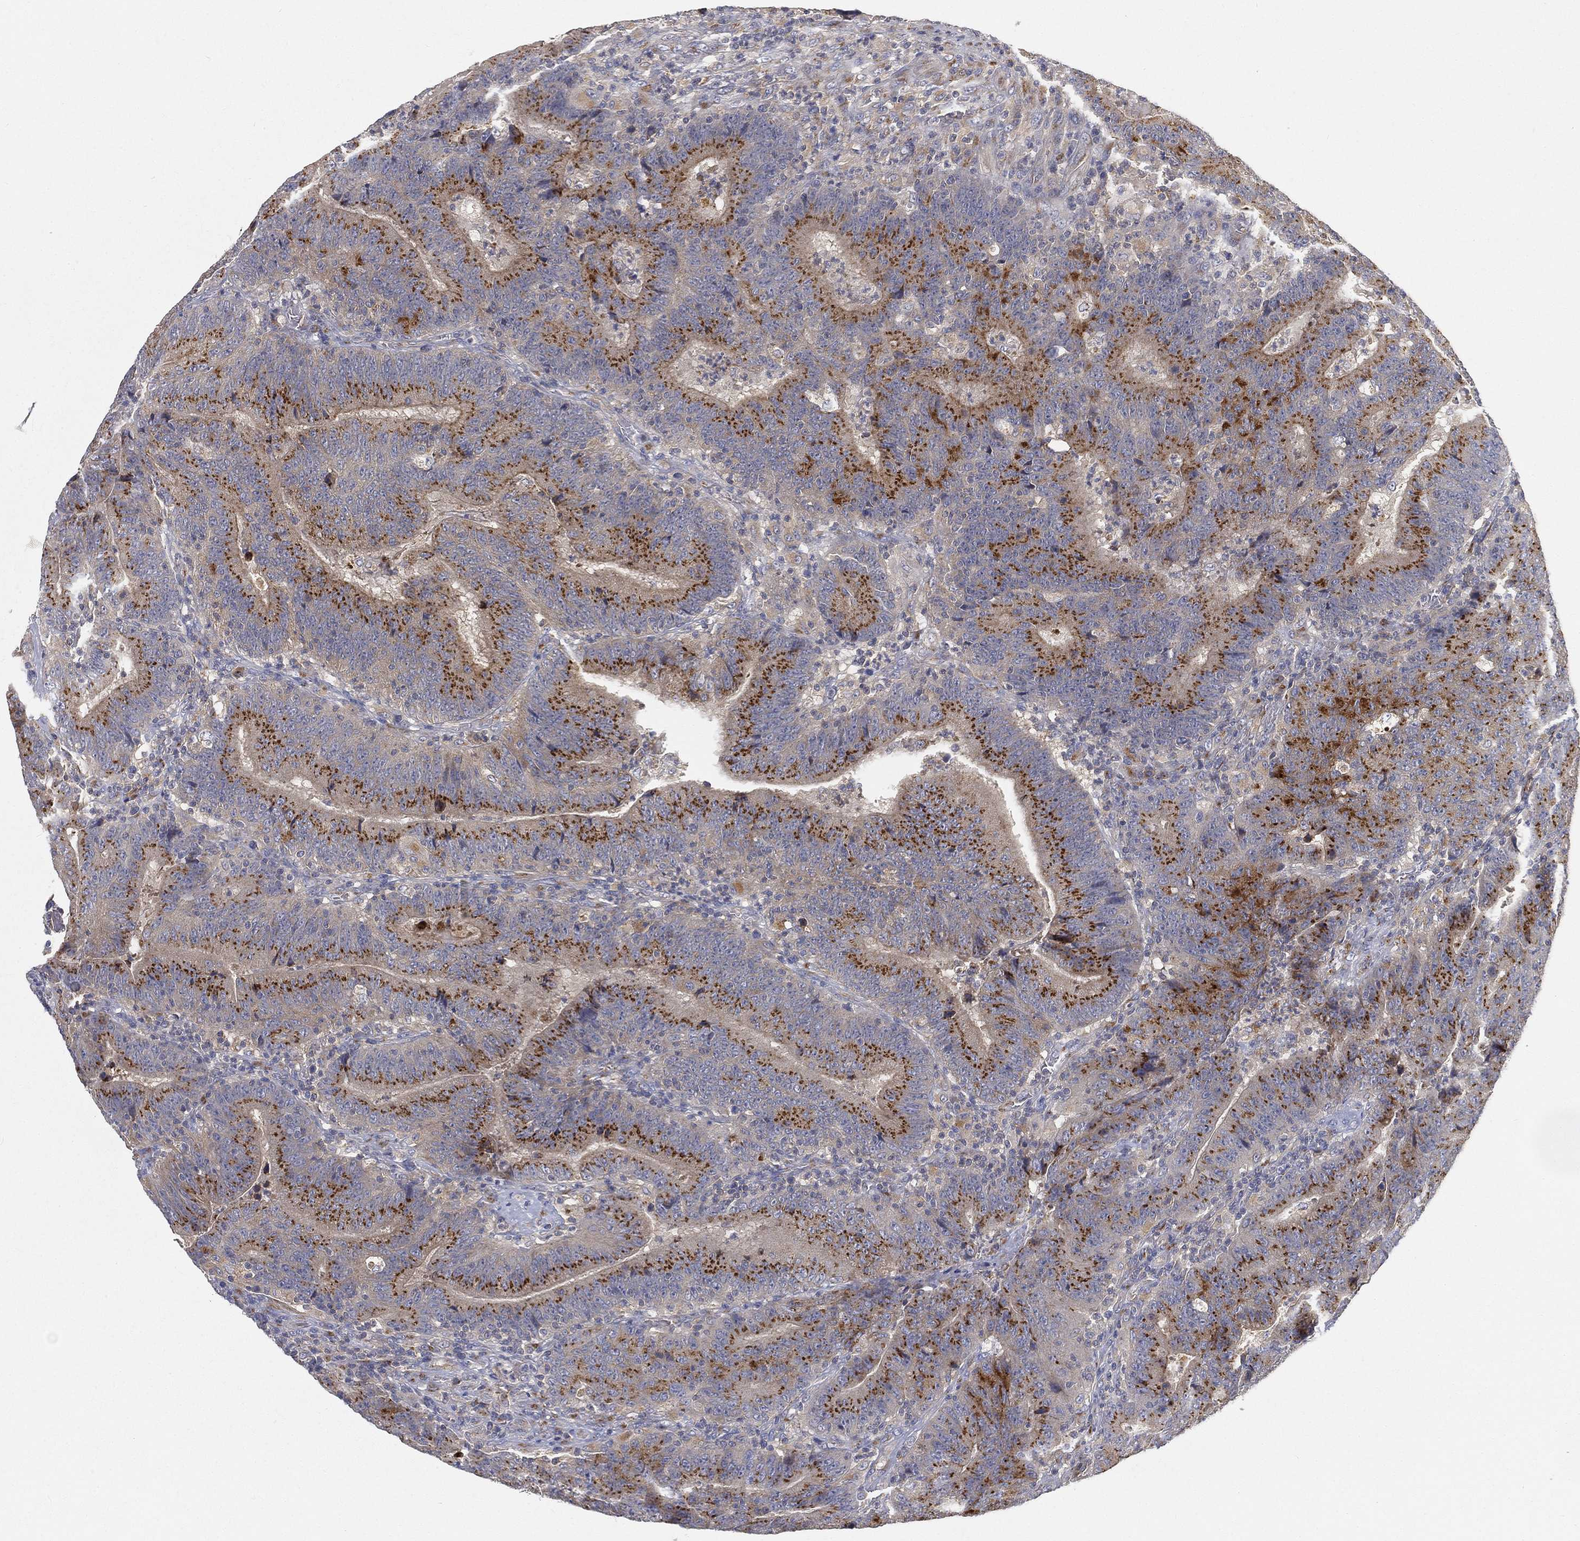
{"staining": {"intensity": "strong", "quantity": "25%-75%", "location": "cytoplasmic/membranous"}, "tissue": "colorectal cancer", "cell_type": "Tumor cells", "image_type": "cancer", "snomed": [{"axis": "morphology", "description": "Adenocarcinoma, NOS"}, {"axis": "topography", "description": "Colon"}], "caption": "This image exhibits immunohistochemistry (IHC) staining of human colorectal cancer (adenocarcinoma), with high strong cytoplasmic/membranous expression in approximately 25%-75% of tumor cells.", "gene": "CTSL", "patient": {"sex": "female", "age": 75}}